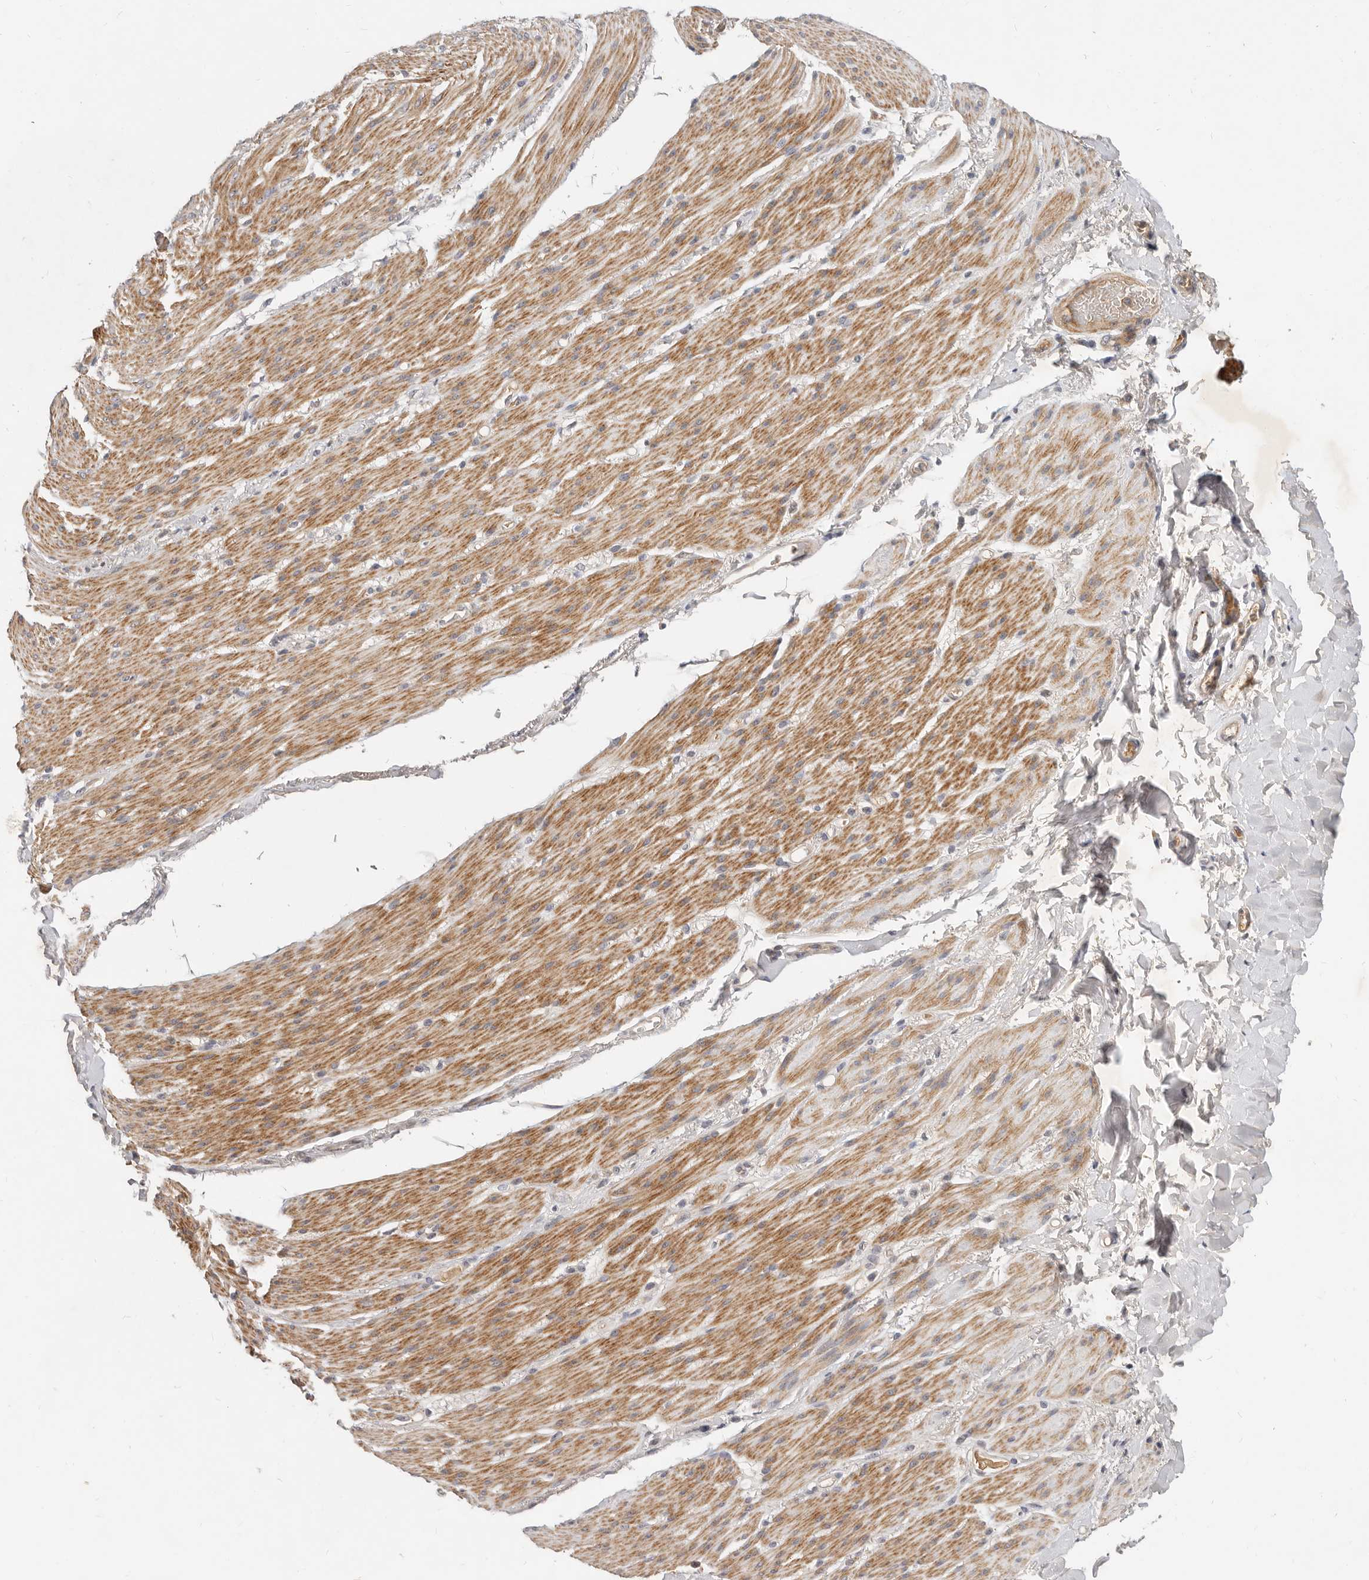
{"staining": {"intensity": "moderate", "quantity": ">75%", "location": "cytoplasmic/membranous"}, "tissue": "smooth muscle", "cell_type": "Smooth muscle cells", "image_type": "normal", "snomed": [{"axis": "morphology", "description": "Normal tissue, NOS"}, {"axis": "topography", "description": "Colon"}, {"axis": "topography", "description": "Peripheral nerve tissue"}], "caption": "Protein expression analysis of benign human smooth muscle reveals moderate cytoplasmic/membranous positivity in approximately >75% of smooth muscle cells.", "gene": "MICALL2", "patient": {"sex": "female", "age": 61}}